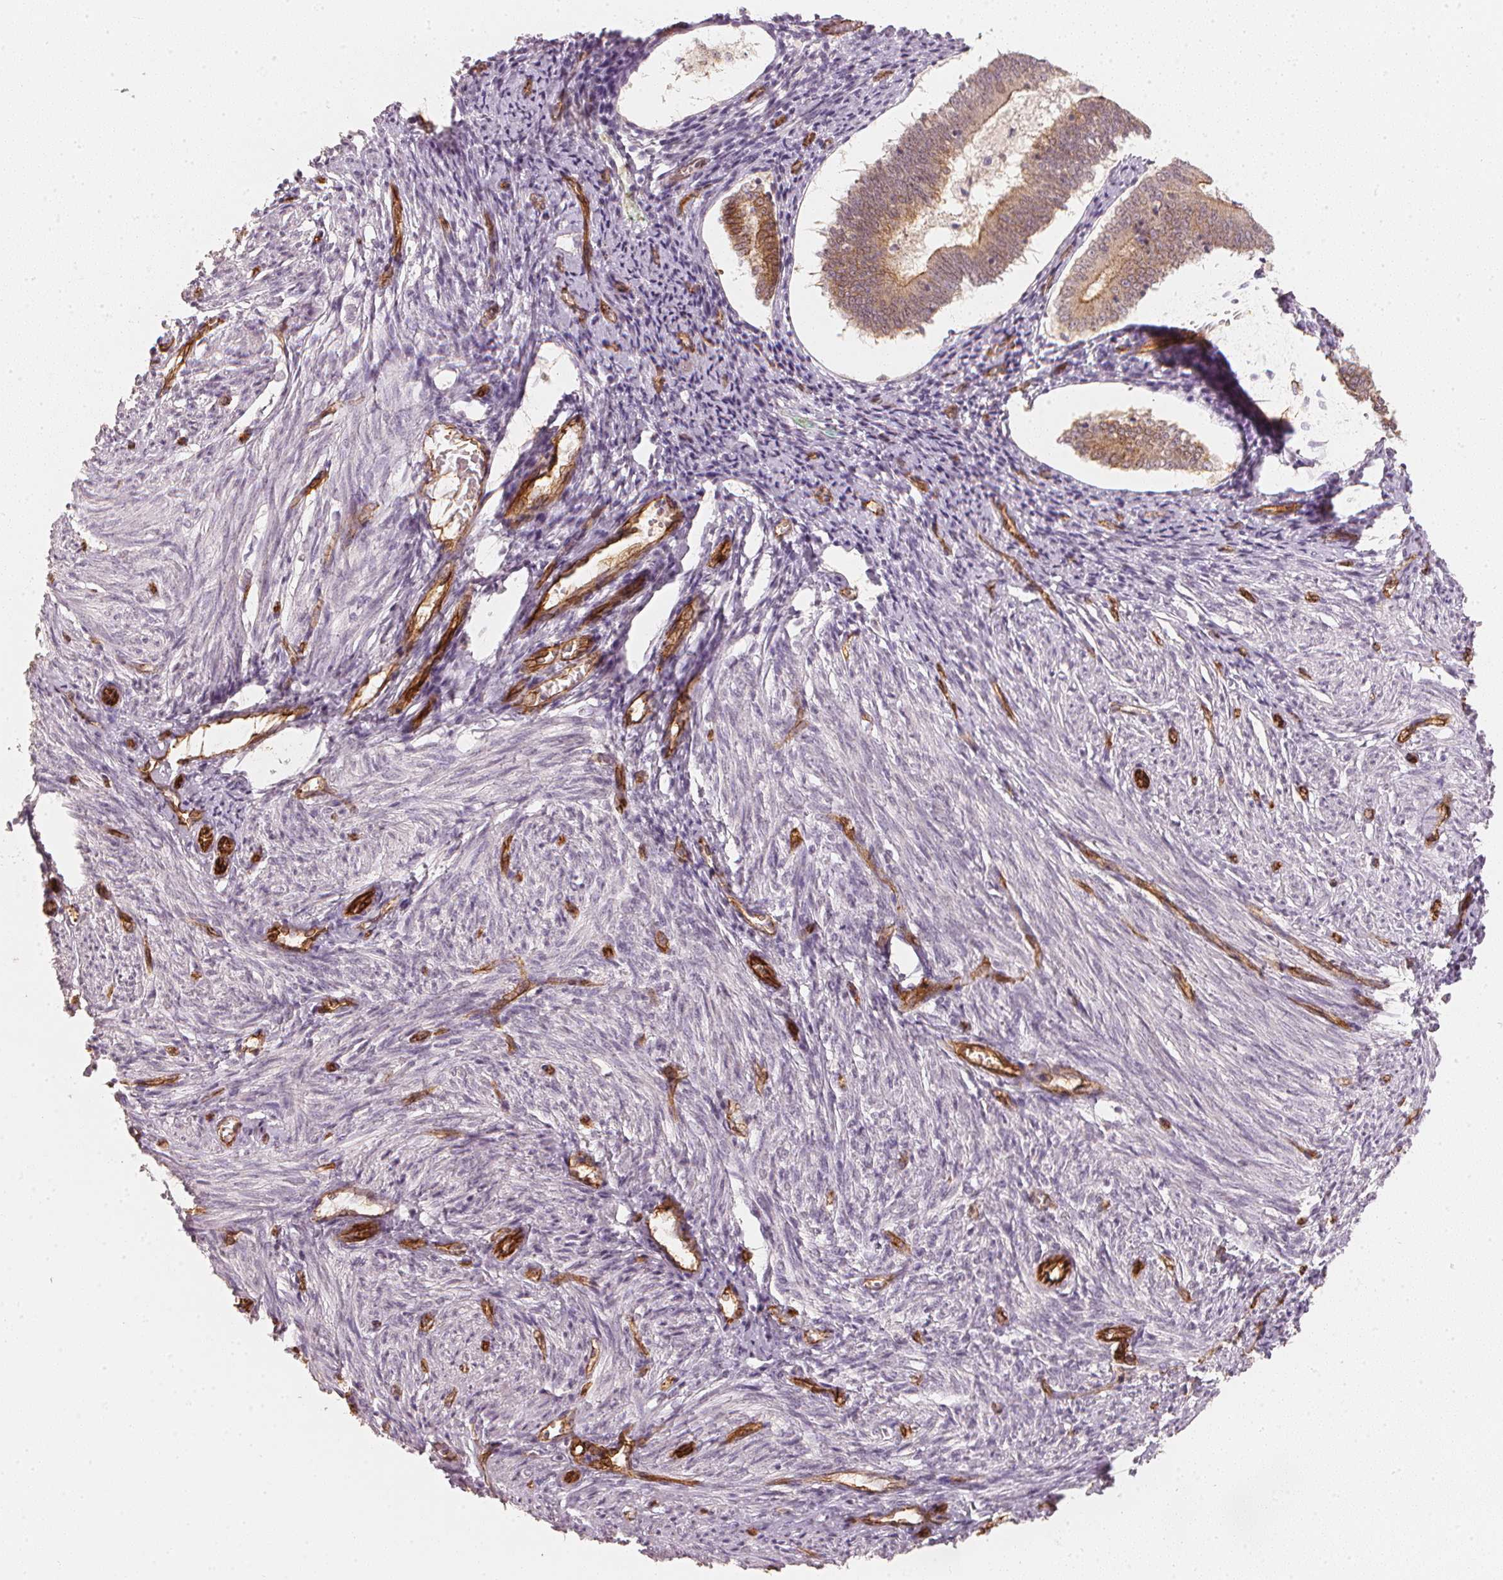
{"staining": {"intensity": "weak", "quantity": ">75%", "location": "cytoplasmic/membranous"}, "tissue": "endometrium", "cell_type": "Cells in endometrial stroma", "image_type": "normal", "snomed": [{"axis": "morphology", "description": "Normal tissue, NOS"}, {"axis": "topography", "description": "Endometrium"}], "caption": "Cells in endometrial stroma display low levels of weak cytoplasmic/membranous staining in approximately >75% of cells in benign human endometrium. The staining is performed using DAB brown chromogen to label protein expression. The nuclei are counter-stained blue using hematoxylin.", "gene": "CIB1", "patient": {"sex": "female", "age": 50}}